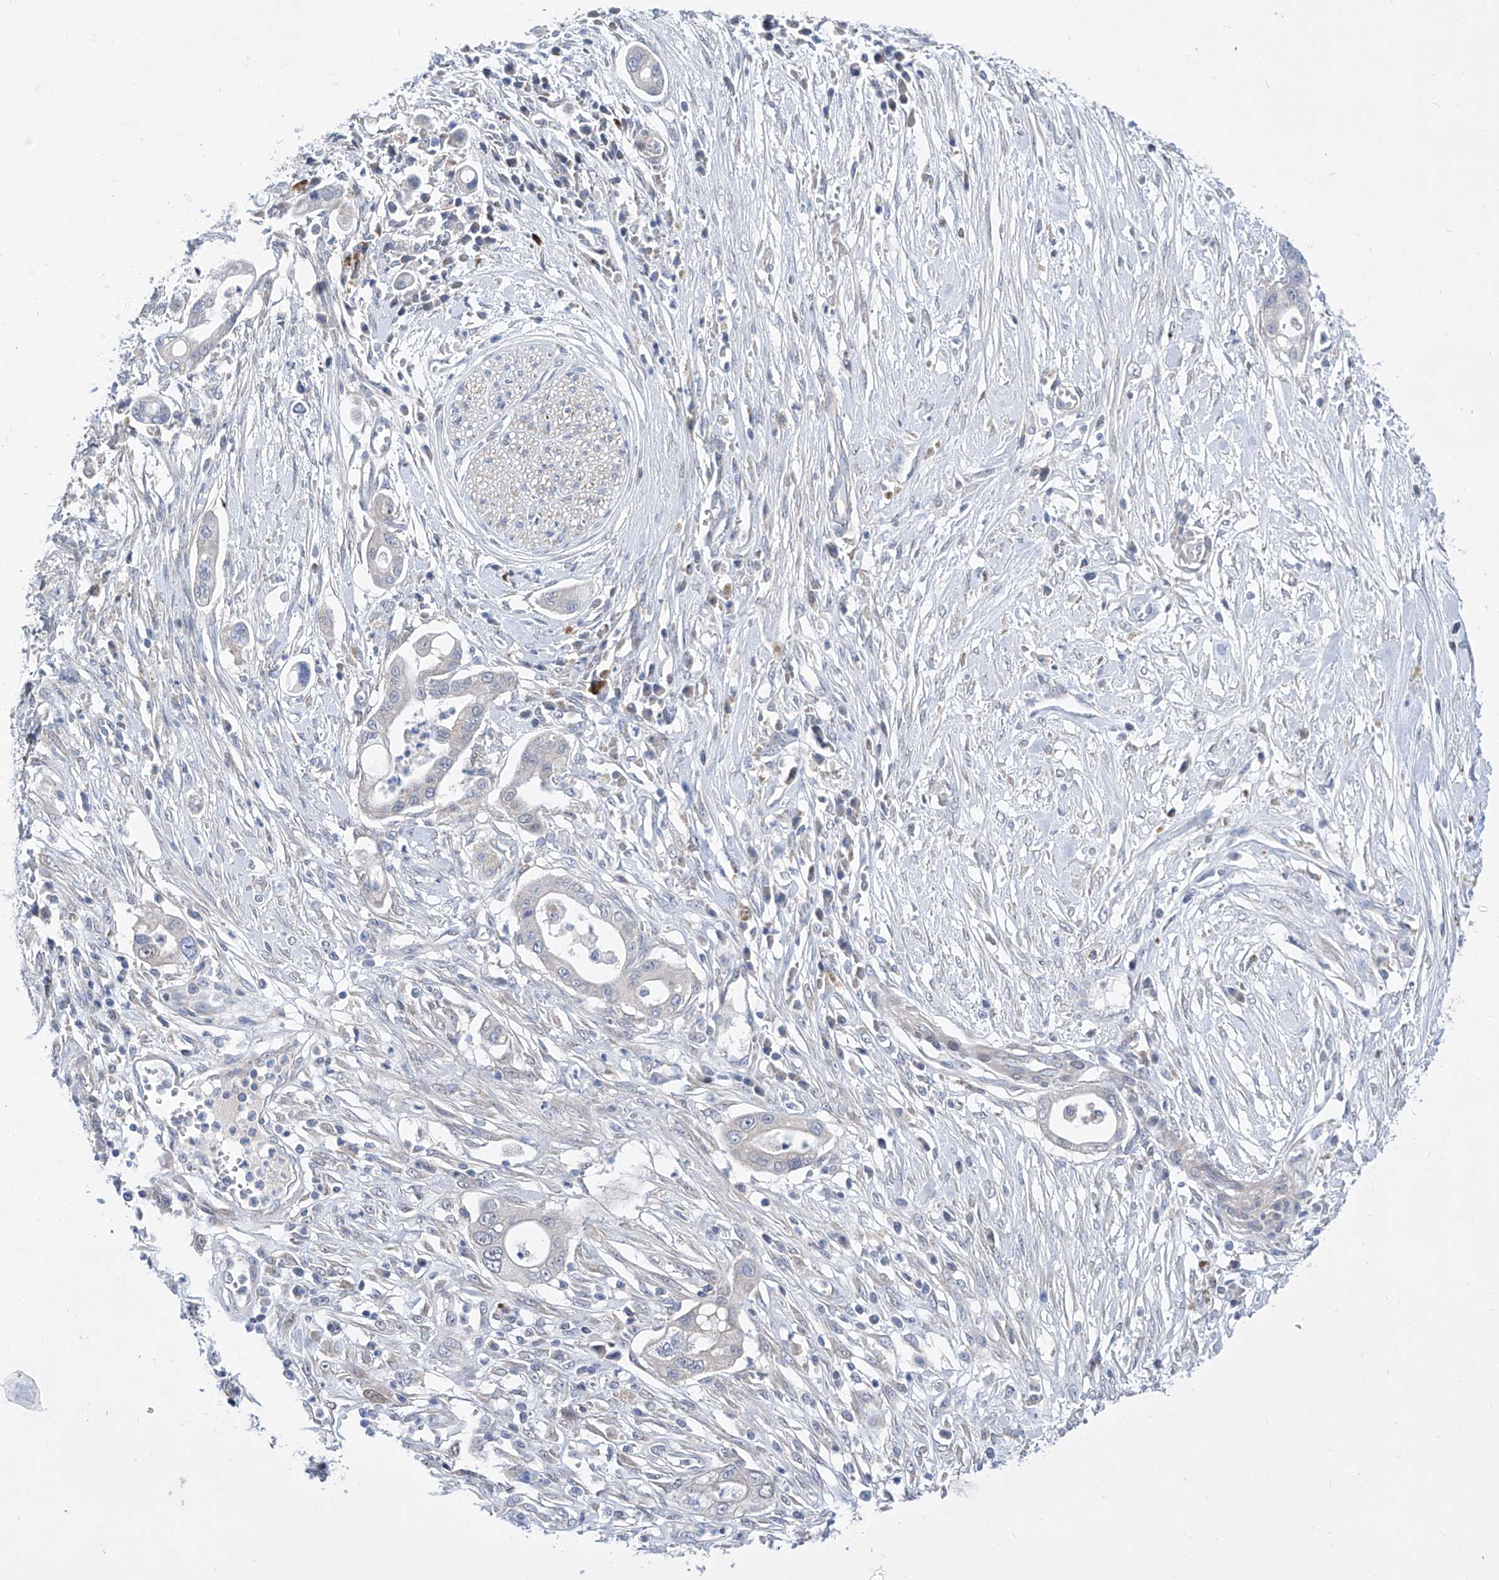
{"staining": {"intensity": "negative", "quantity": "none", "location": "none"}, "tissue": "pancreatic cancer", "cell_type": "Tumor cells", "image_type": "cancer", "snomed": [{"axis": "morphology", "description": "Adenocarcinoma, NOS"}, {"axis": "topography", "description": "Pancreas"}], "caption": "Pancreatic adenocarcinoma was stained to show a protein in brown. There is no significant expression in tumor cells. (DAB (3,3'-diaminobenzidine) IHC, high magnification).", "gene": "SRBD1", "patient": {"sex": "male", "age": 68}}